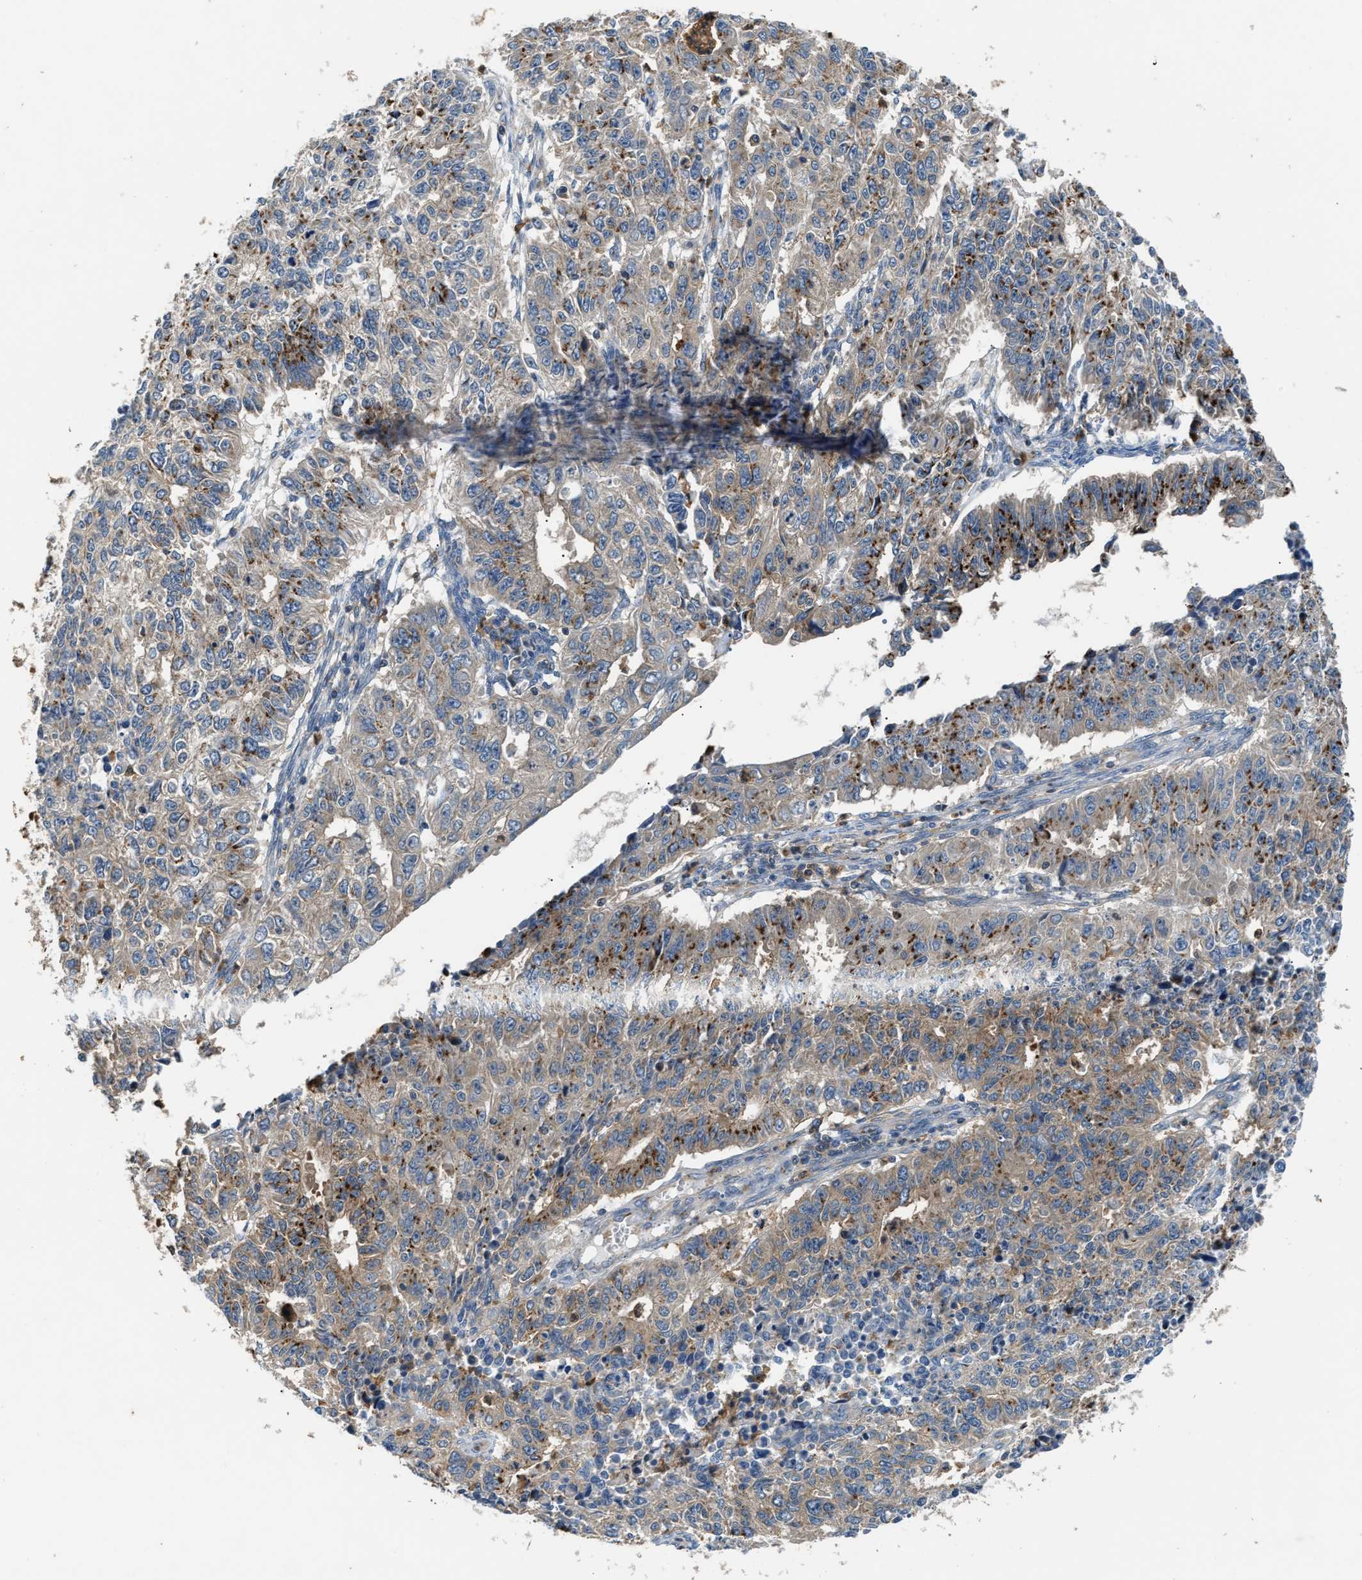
{"staining": {"intensity": "moderate", "quantity": "25%-75%", "location": "cytoplasmic/membranous"}, "tissue": "endometrial cancer", "cell_type": "Tumor cells", "image_type": "cancer", "snomed": [{"axis": "morphology", "description": "Adenocarcinoma, NOS"}, {"axis": "topography", "description": "Endometrium"}], "caption": "This is an image of immunohistochemistry staining of endometrial cancer (adenocarcinoma), which shows moderate staining in the cytoplasmic/membranous of tumor cells.", "gene": "CHUK", "patient": {"sex": "female", "age": 42}}